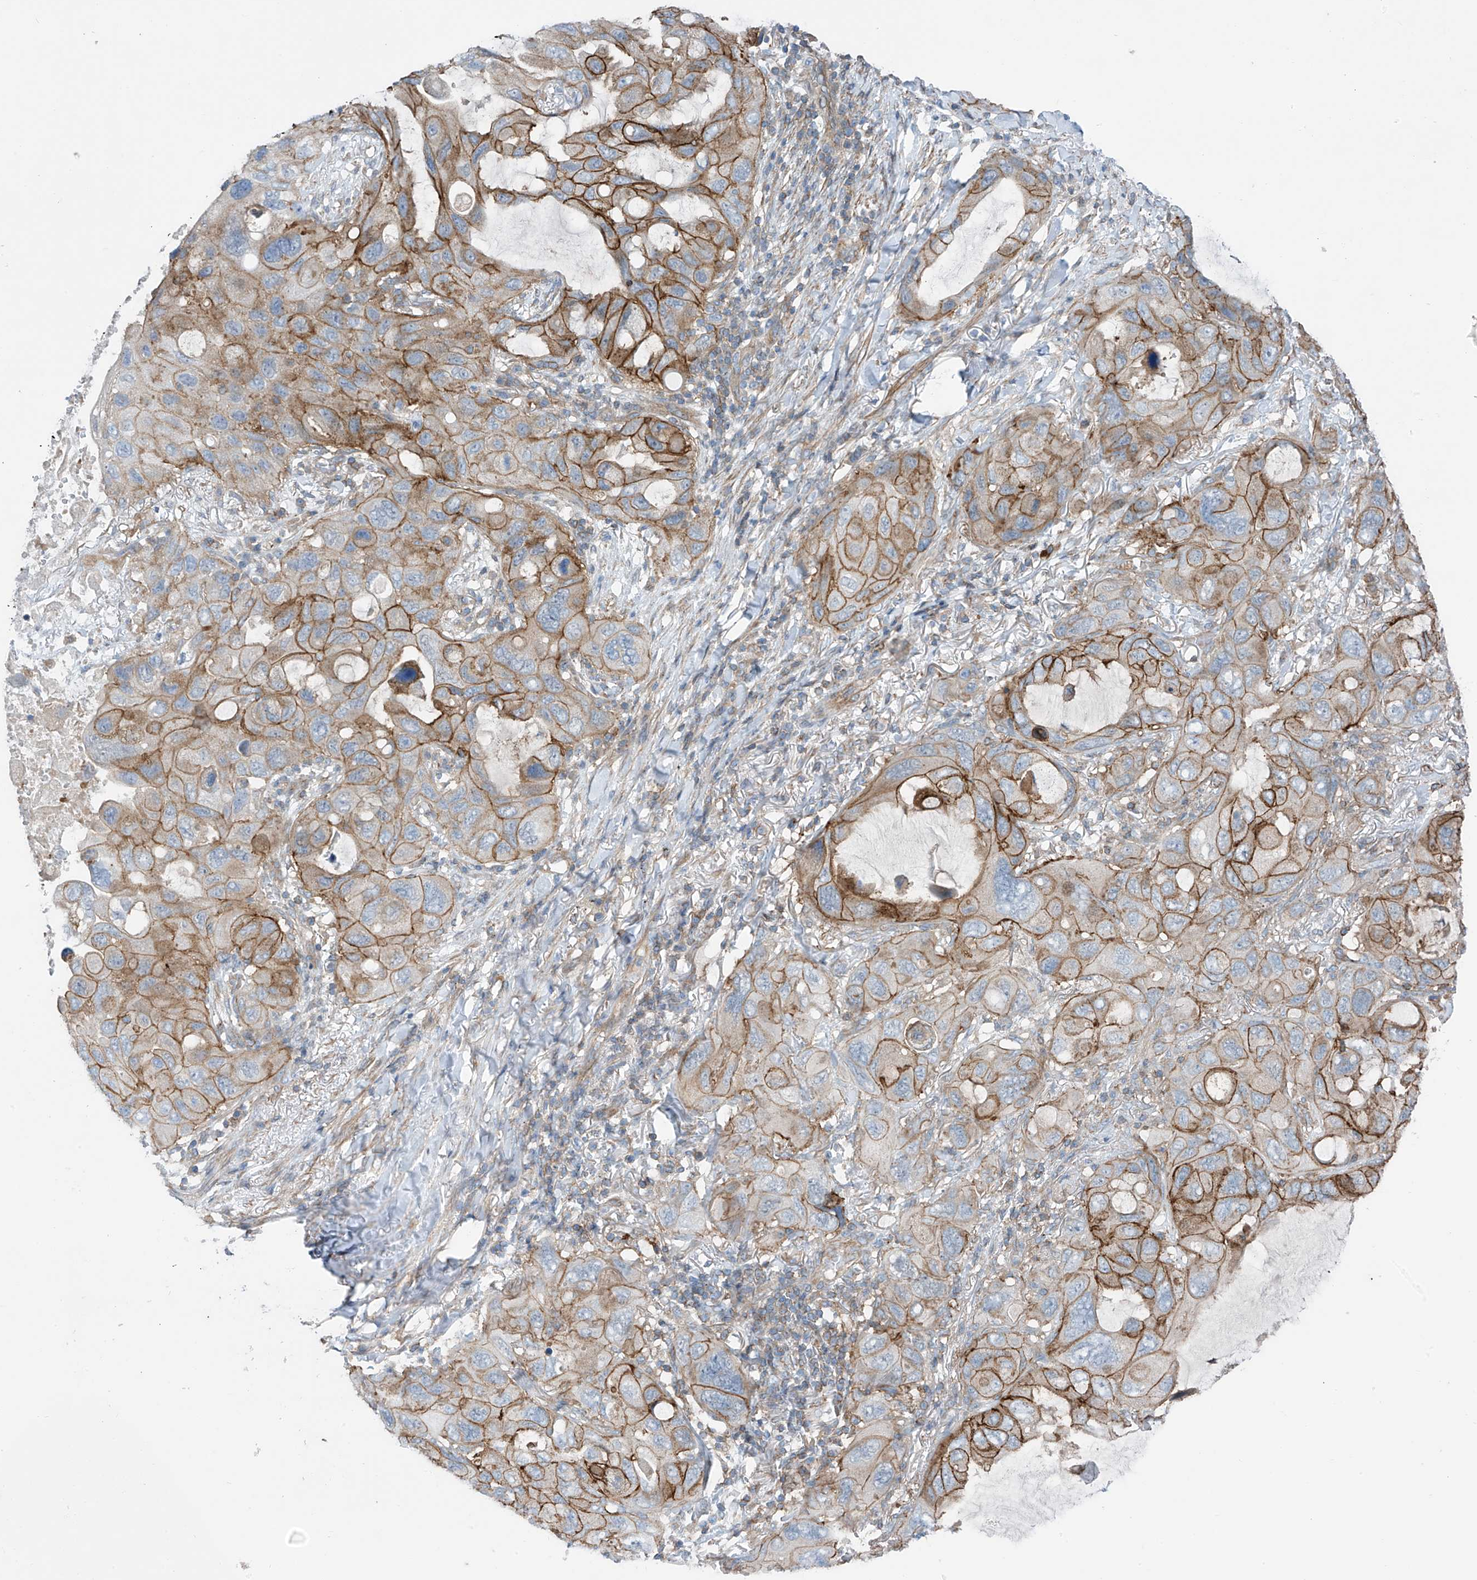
{"staining": {"intensity": "moderate", "quantity": ">75%", "location": "cytoplasmic/membranous"}, "tissue": "lung cancer", "cell_type": "Tumor cells", "image_type": "cancer", "snomed": [{"axis": "morphology", "description": "Squamous cell carcinoma, NOS"}, {"axis": "topography", "description": "Lung"}], "caption": "Immunohistochemical staining of human squamous cell carcinoma (lung) exhibits moderate cytoplasmic/membranous protein expression in approximately >75% of tumor cells.", "gene": "SLC1A5", "patient": {"sex": "female", "age": 73}}